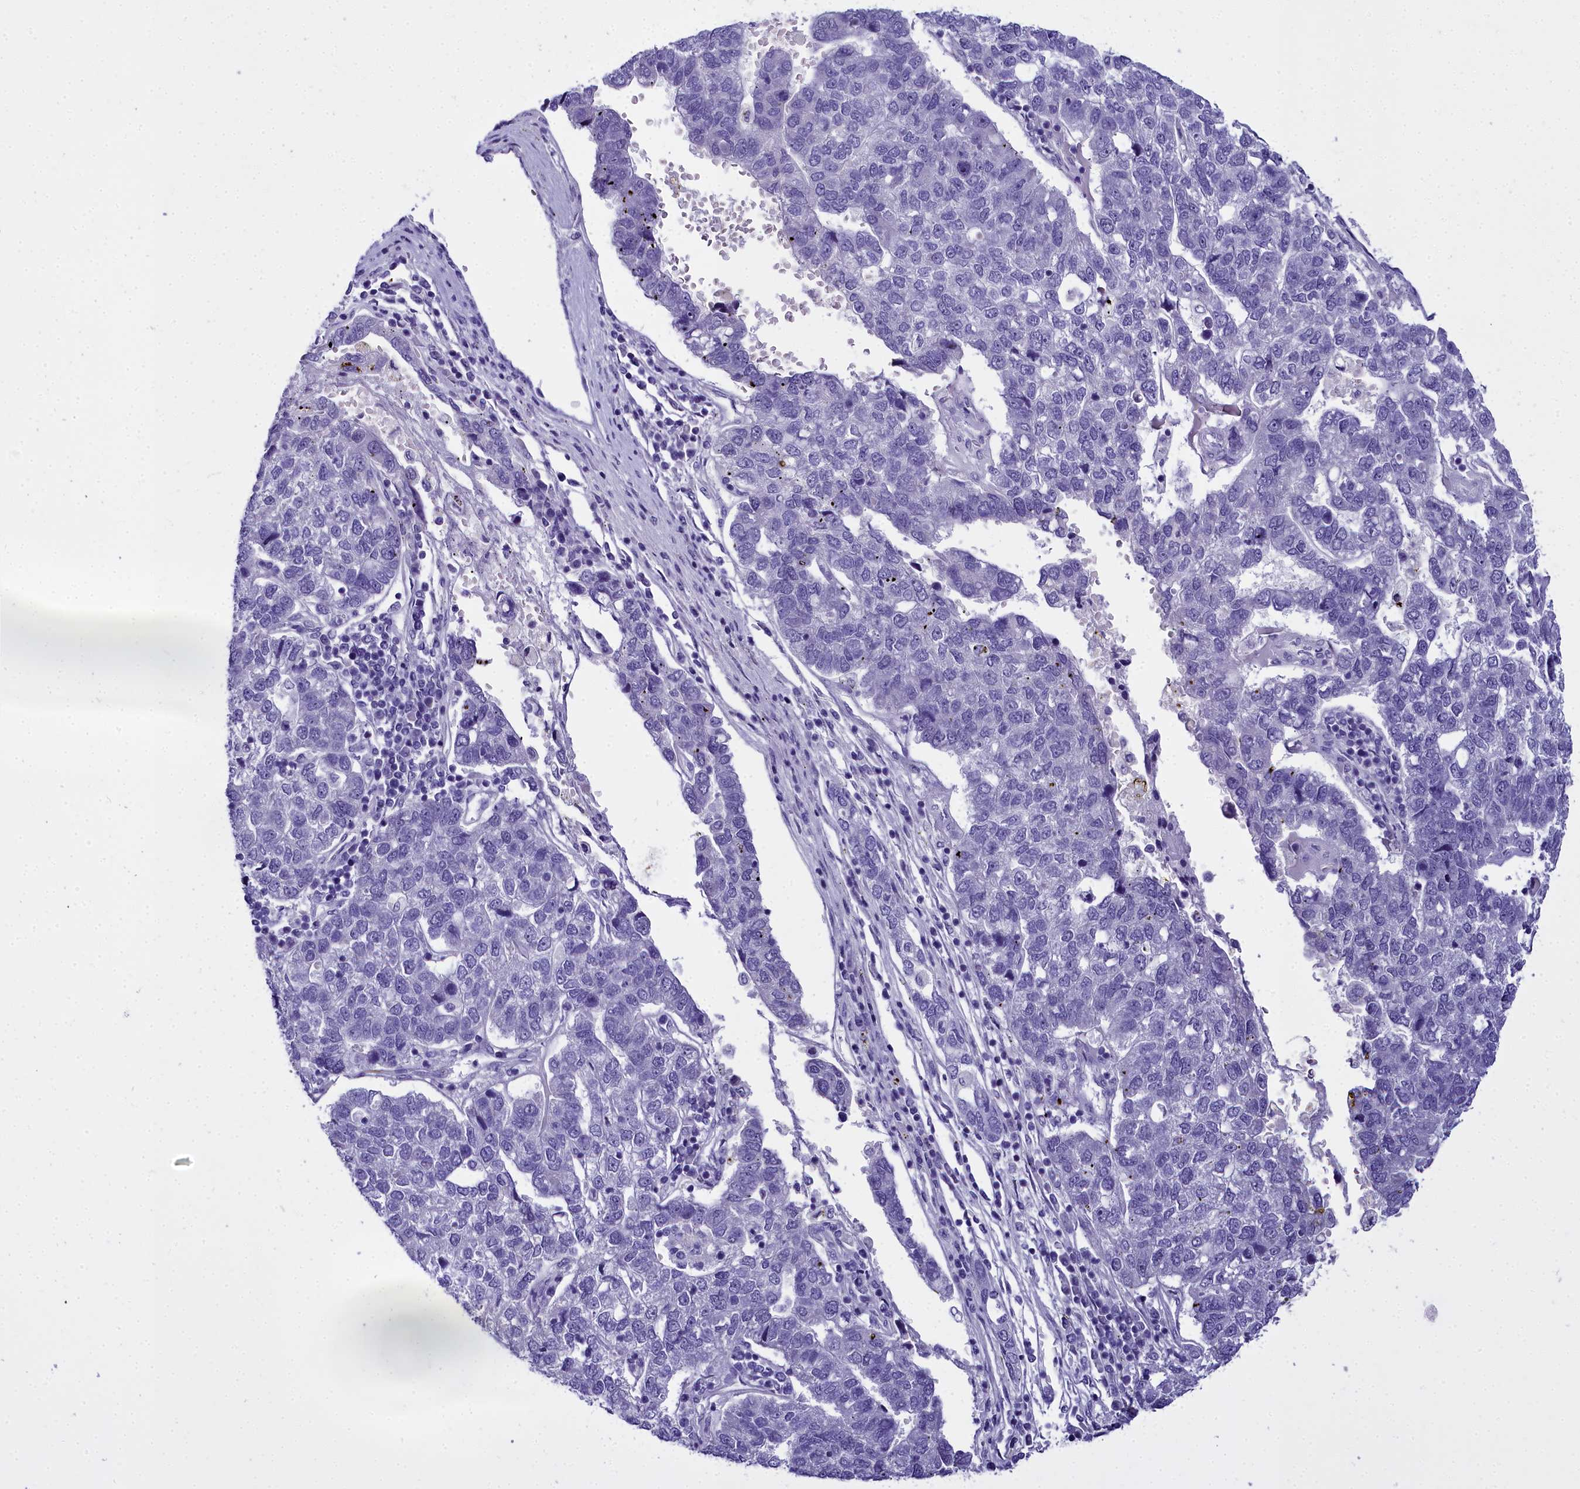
{"staining": {"intensity": "negative", "quantity": "none", "location": "none"}, "tissue": "pancreatic cancer", "cell_type": "Tumor cells", "image_type": "cancer", "snomed": [{"axis": "morphology", "description": "Adenocarcinoma, NOS"}, {"axis": "topography", "description": "Pancreas"}], "caption": "This is a photomicrograph of immunohistochemistry (IHC) staining of pancreatic cancer, which shows no staining in tumor cells. (Immunohistochemistry, brightfield microscopy, high magnification).", "gene": "TIMM22", "patient": {"sex": "female", "age": 61}}